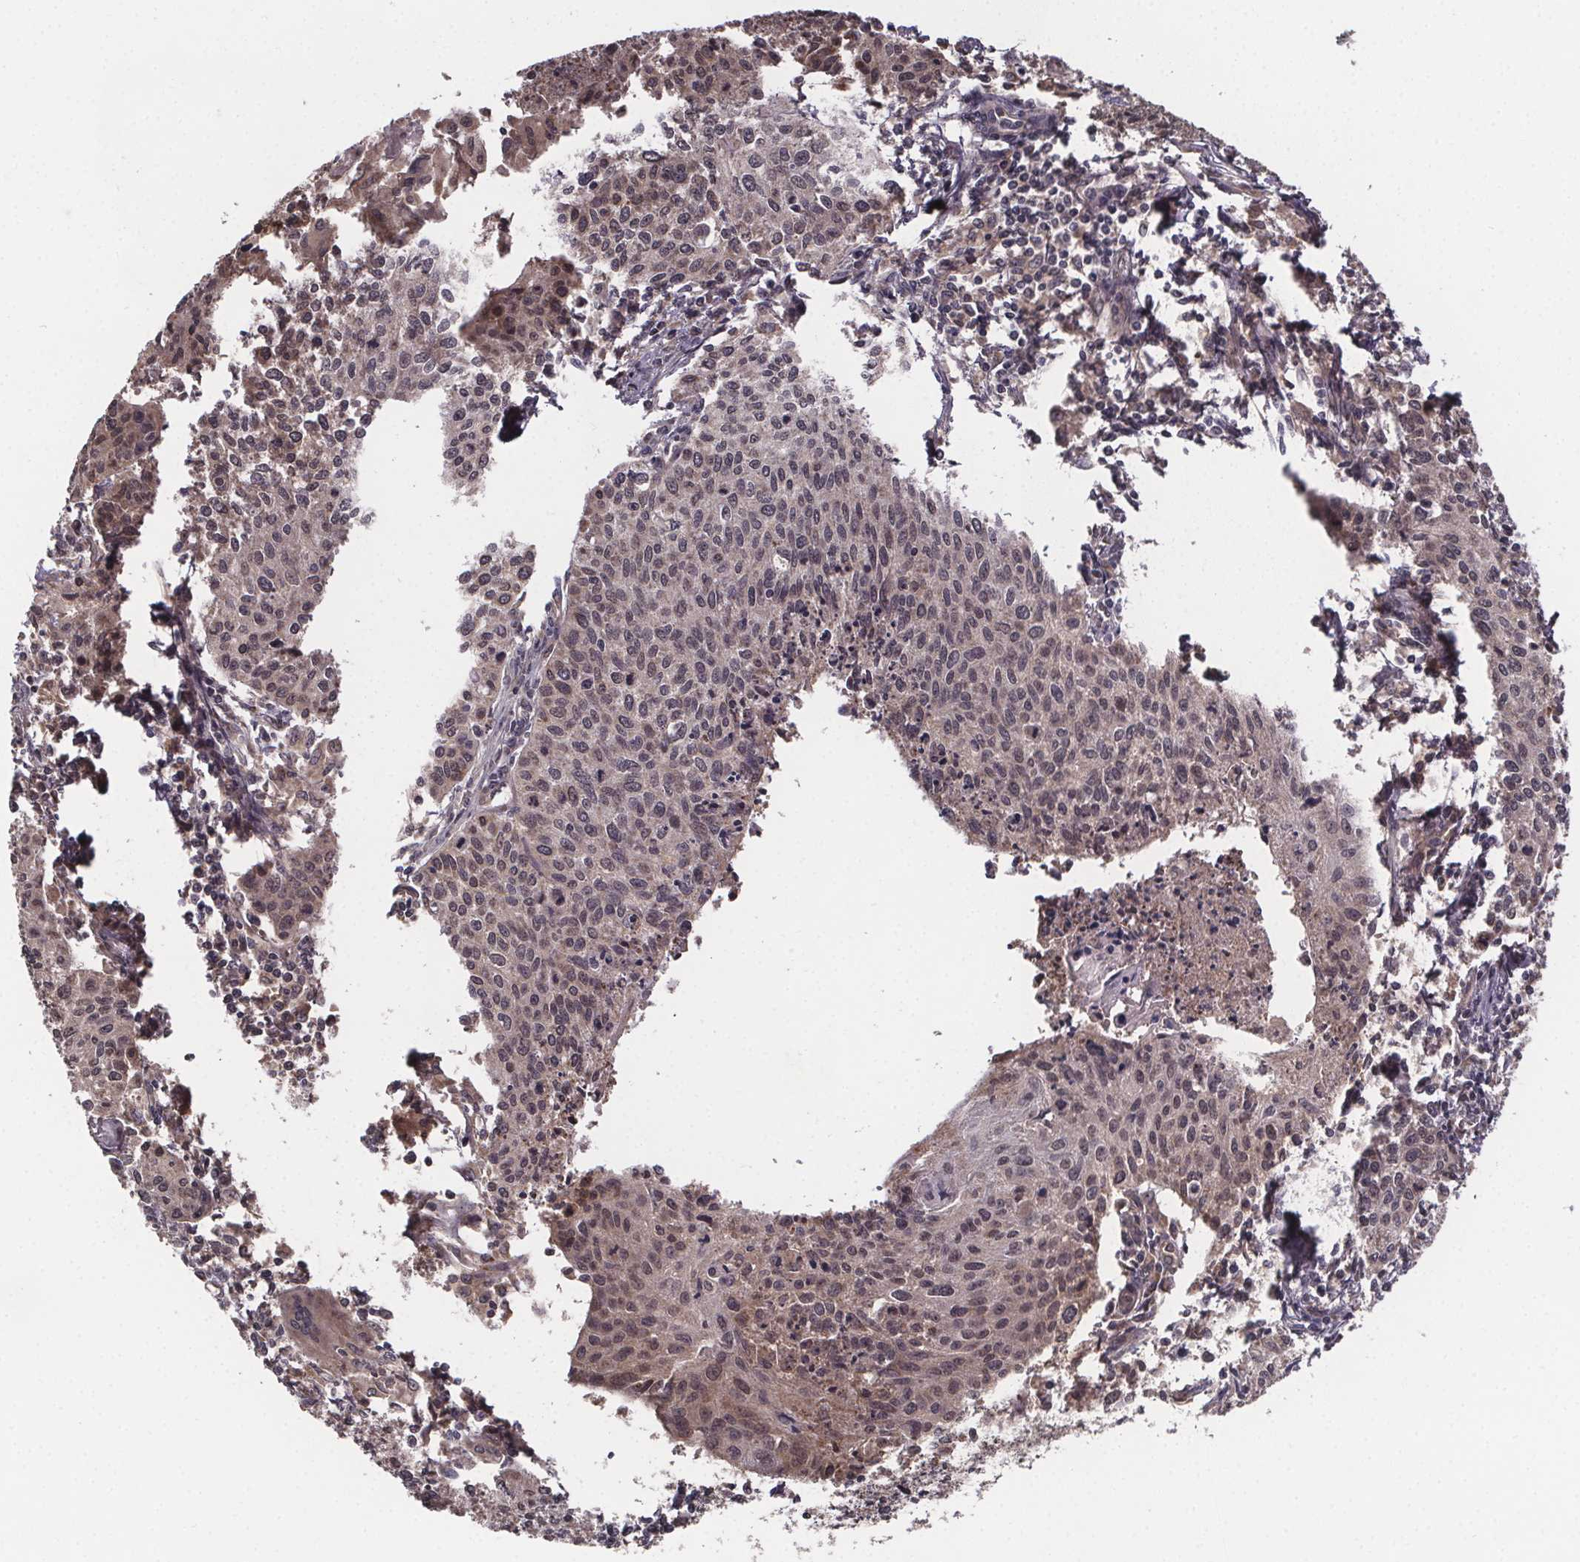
{"staining": {"intensity": "weak", "quantity": "25%-75%", "location": "cytoplasmic/membranous"}, "tissue": "cervical cancer", "cell_type": "Tumor cells", "image_type": "cancer", "snomed": [{"axis": "morphology", "description": "Squamous cell carcinoma, NOS"}, {"axis": "topography", "description": "Cervix"}], "caption": "This micrograph exhibits immunohistochemistry (IHC) staining of cervical cancer (squamous cell carcinoma), with low weak cytoplasmic/membranous expression in approximately 25%-75% of tumor cells.", "gene": "SAT1", "patient": {"sex": "female", "age": 38}}